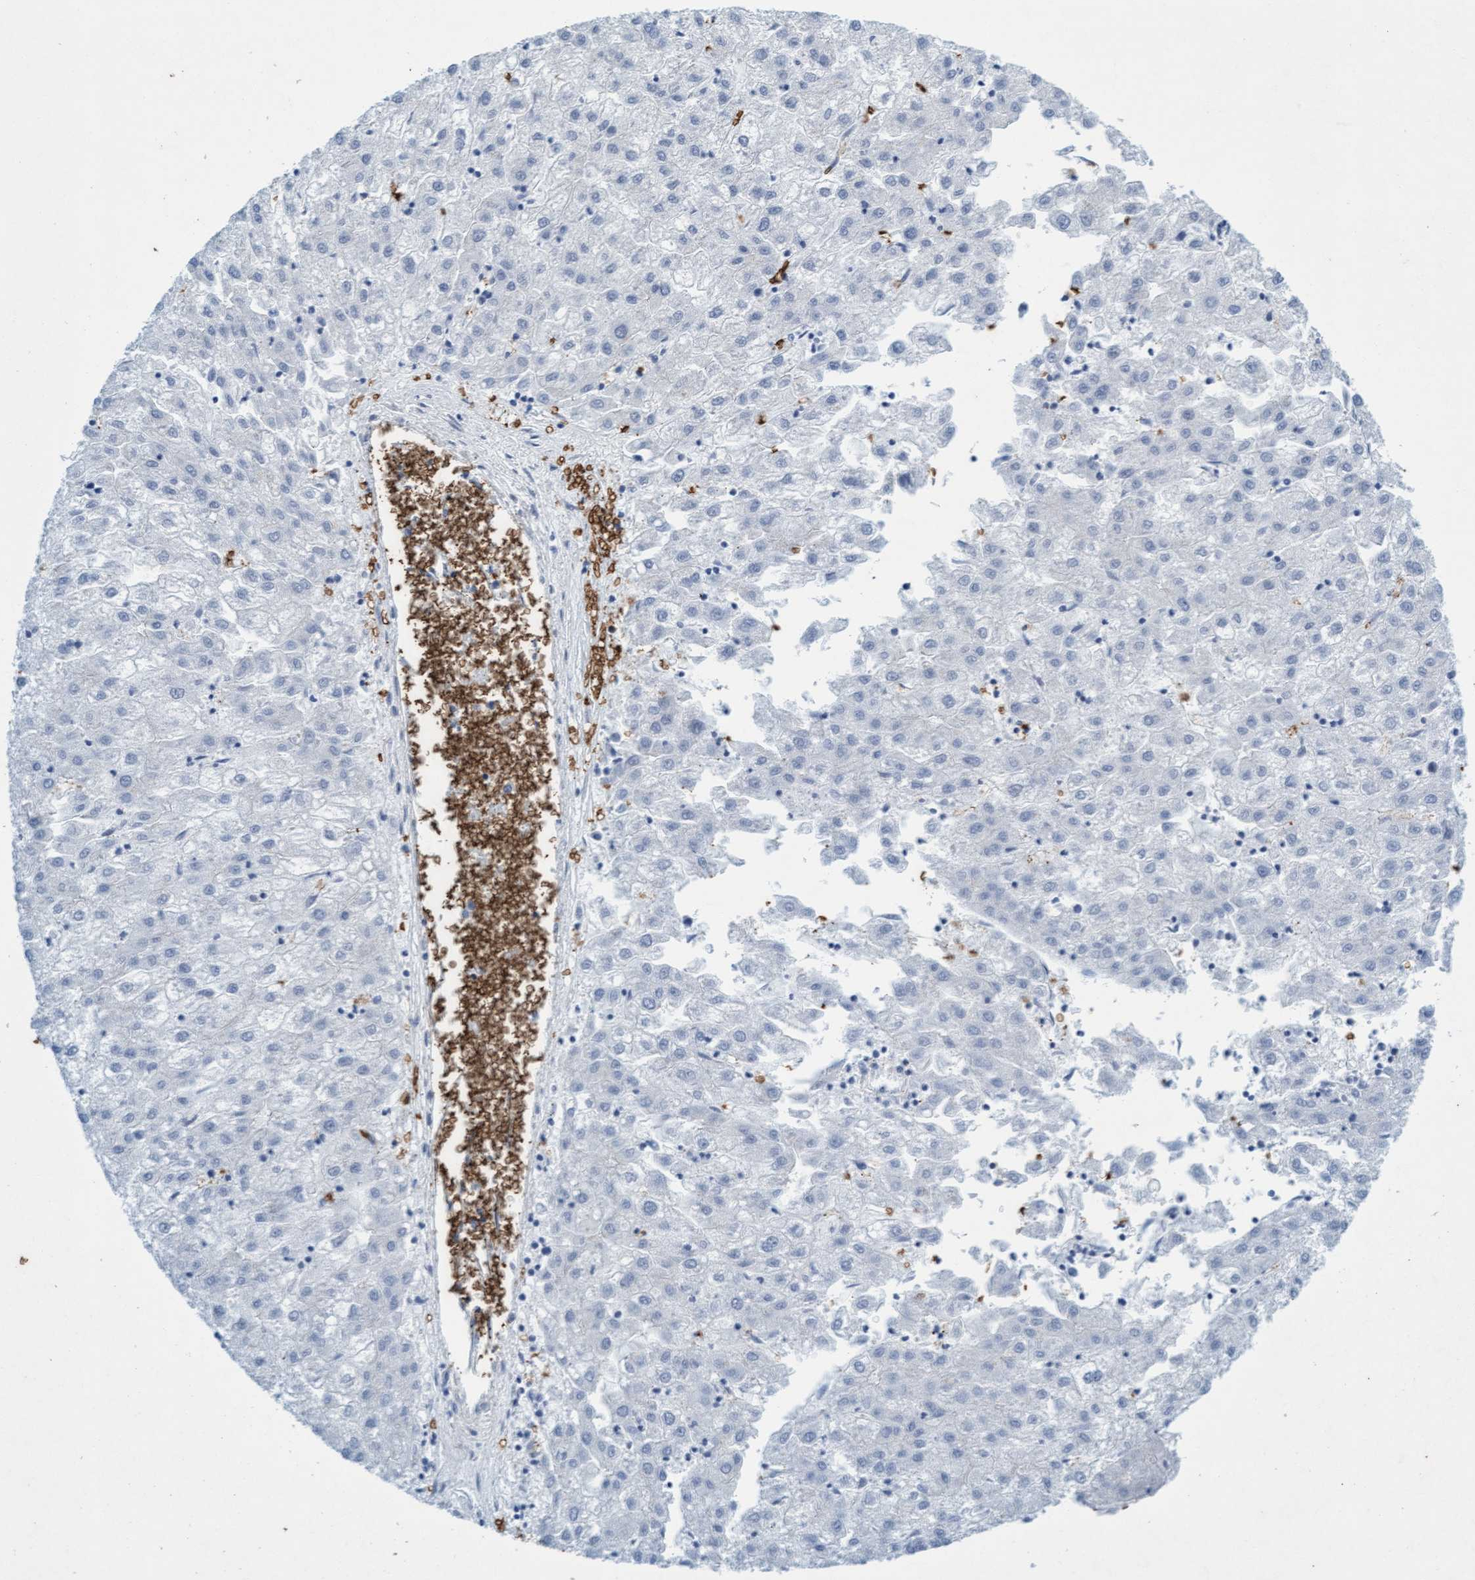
{"staining": {"intensity": "negative", "quantity": "none", "location": "none"}, "tissue": "liver cancer", "cell_type": "Tumor cells", "image_type": "cancer", "snomed": [{"axis": "morphology", "description": "Carcinoma, Hepatocellular, NOS"}, {"axis": "topography", "description": "Liver"}], "caption": "Immunohistochemical staining of human liver cancer (hepatocellular carcinoma) shows no significant expression in tumor cells.", "gene": "SPEM2", "patient": {"sex": "male", "age": 72}}